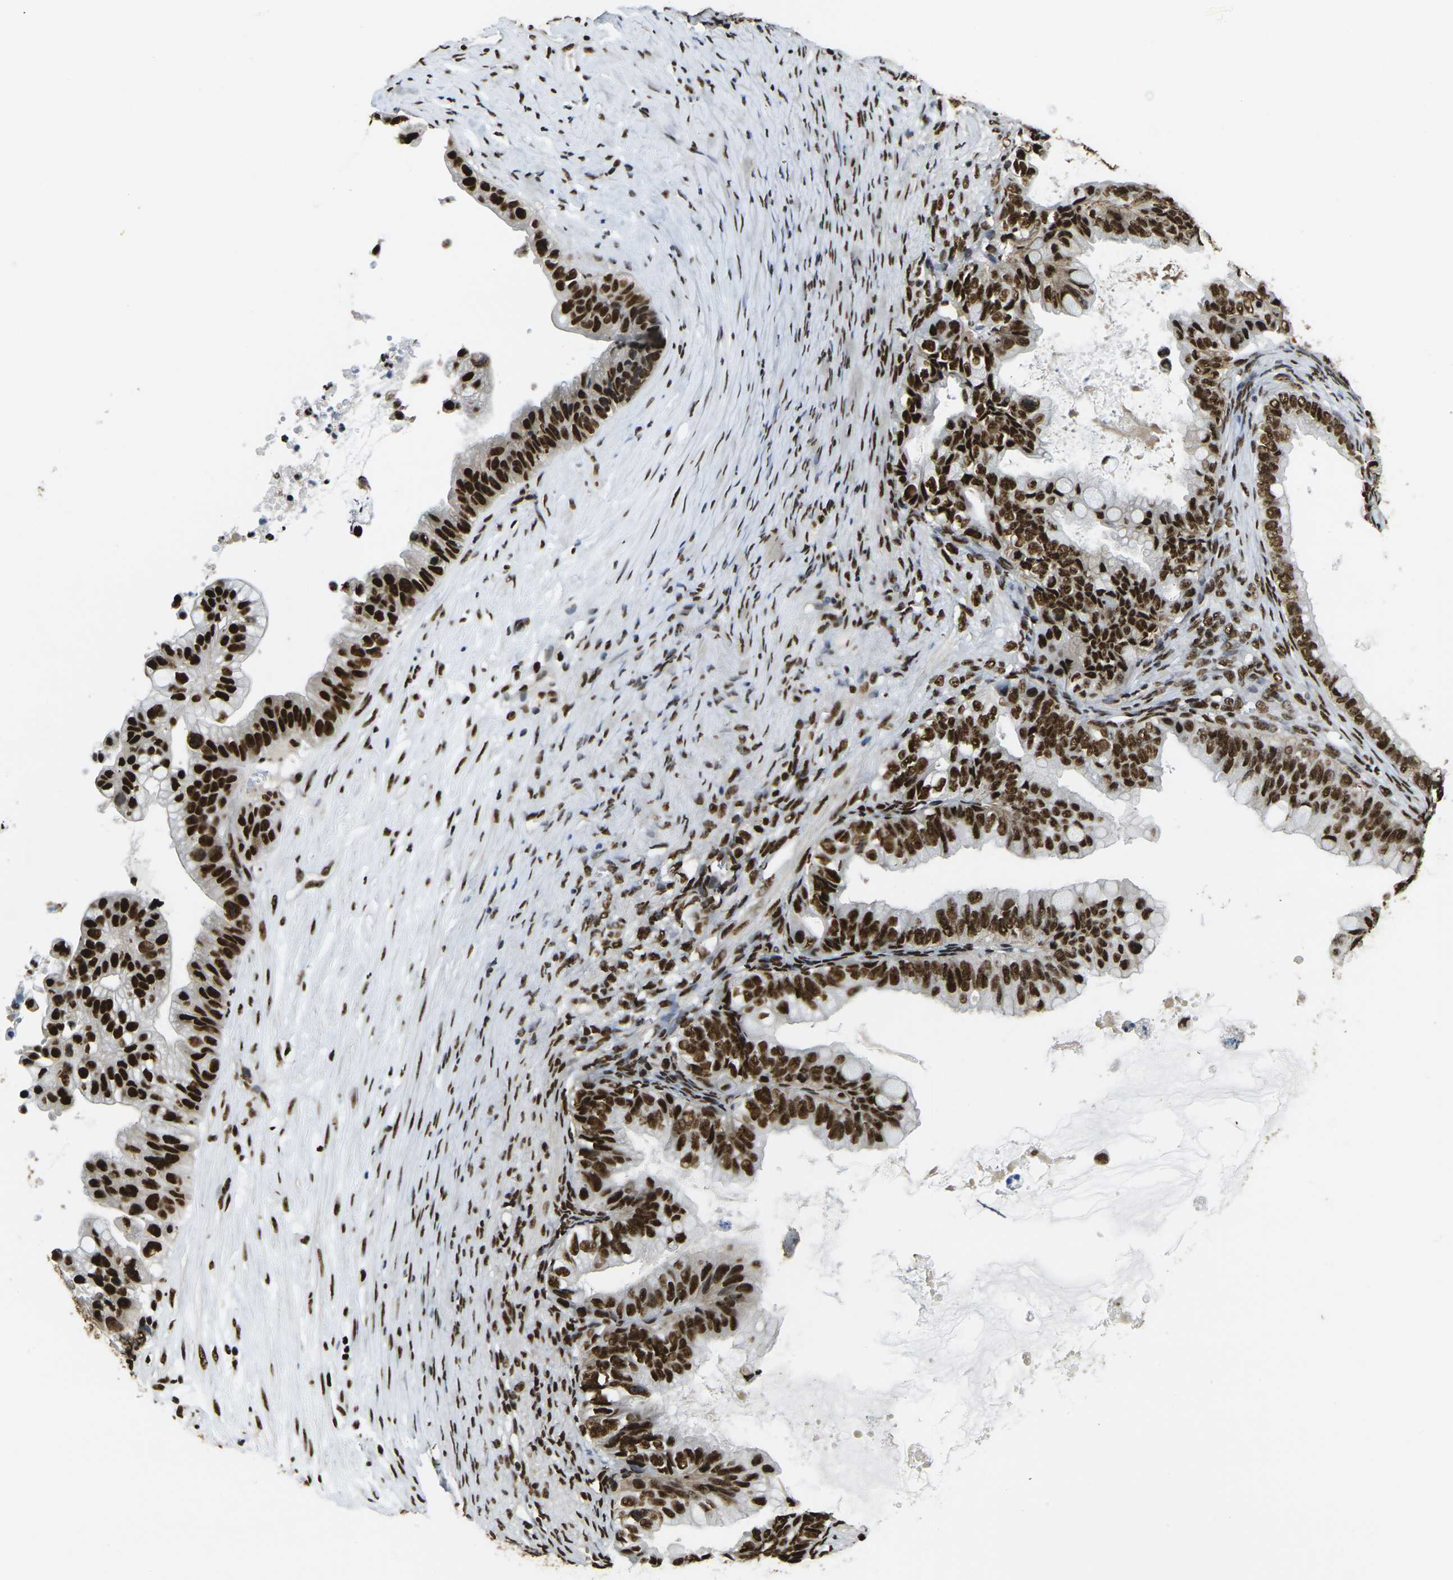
{"staining": {"intensity": "strong", "quantity": ">75%", "location": "nuclear"}, "tissue": "ovarian cancer", "cell_type": "Tumor cells", "image_type": "cancer", "snomed": [{"axis": "morphology", "description": "Cystadenocarcinoma, mucinous, NOS"}, {"axis": "topography", "description": "Ovary"}], "caption": "Mucinous cystadenocarcinoma (ovarian) was stained to show a protein in brown. There is high levels of strong nuclear positivity in about >75% of tumor cells.", "gene": "SMARCC1", "patient": {"sex": "female", "age": 80}}